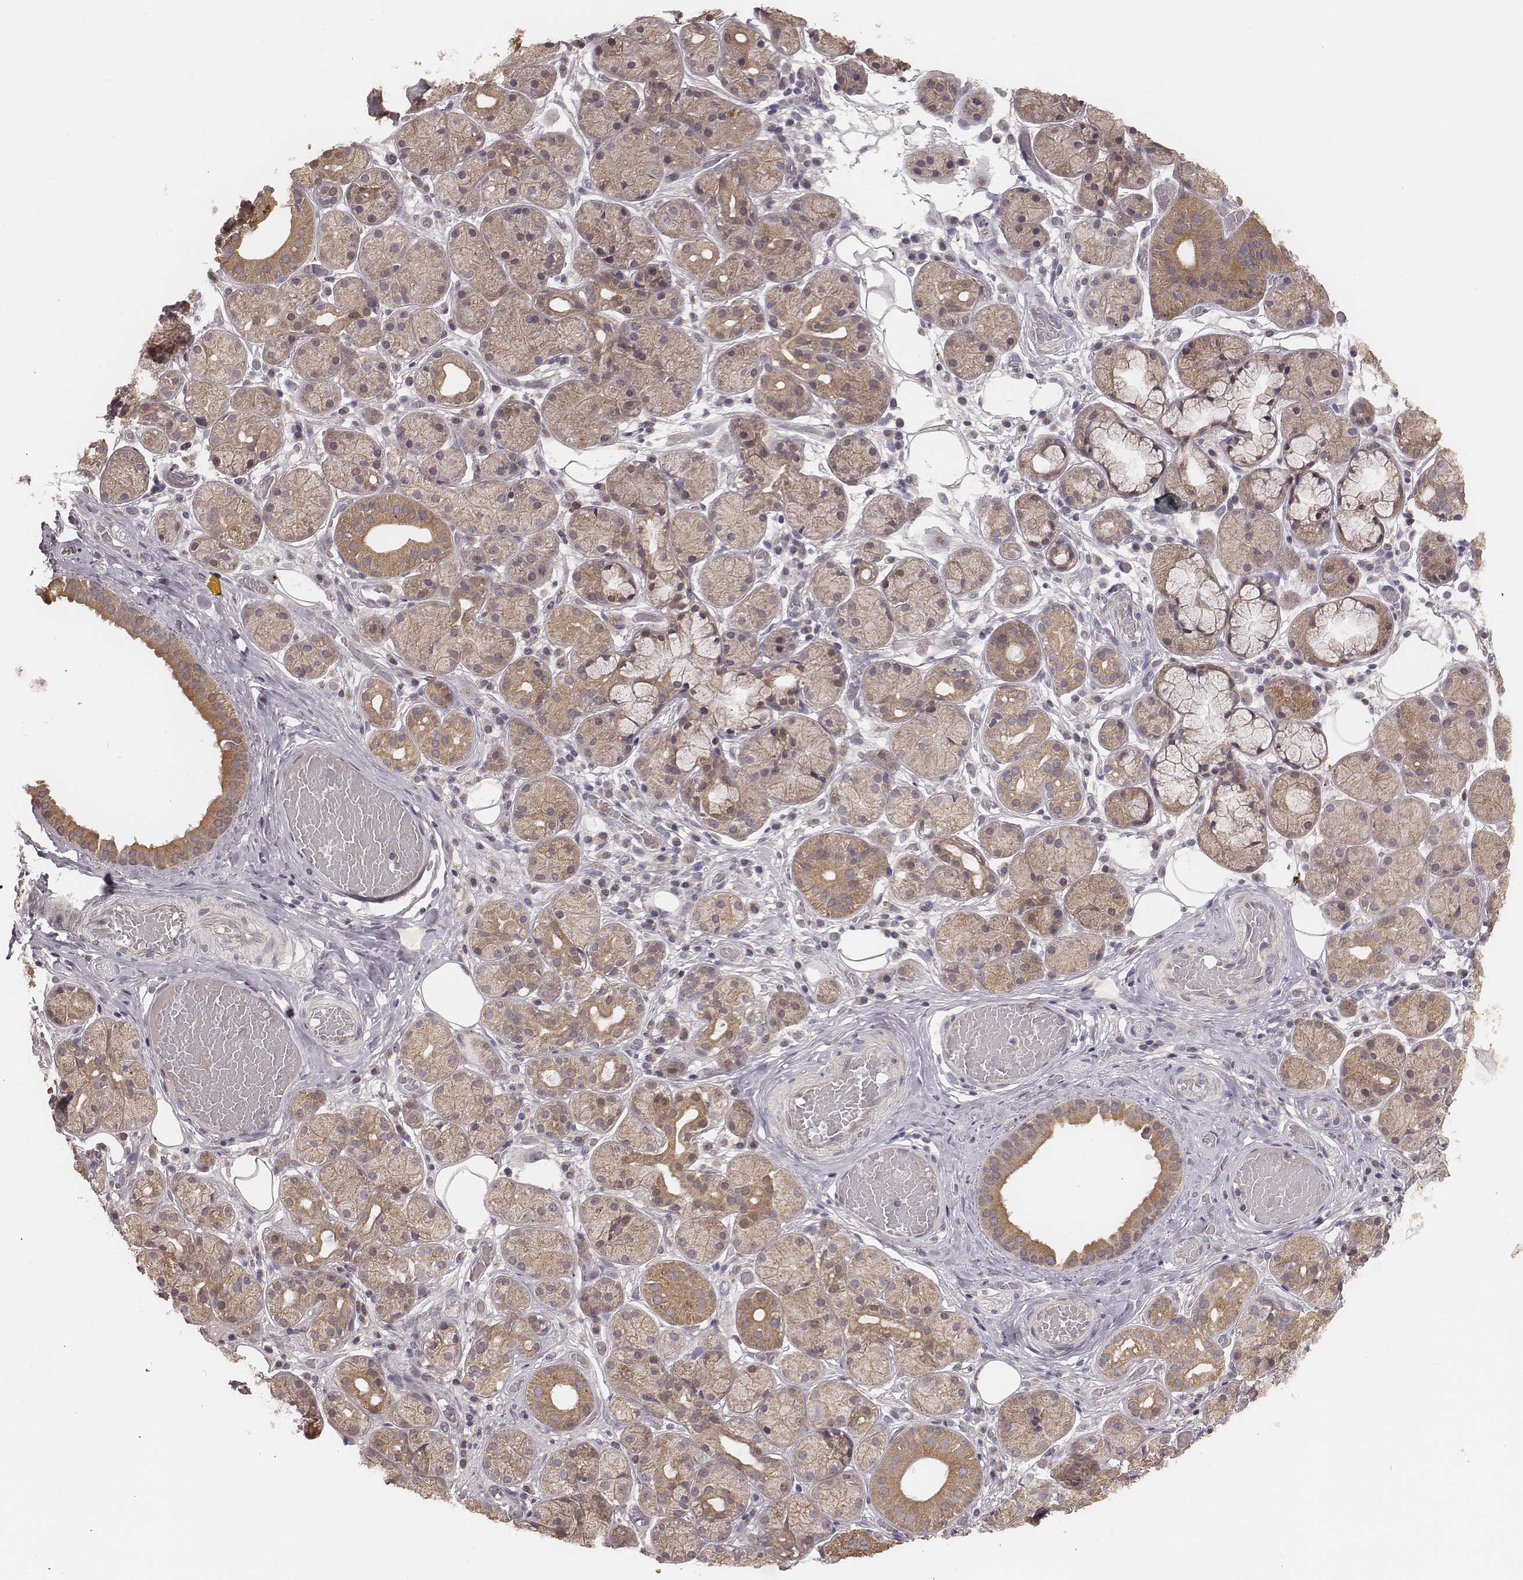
{"staining": {"intensity": "weak", "quantity": ">75%", "location": "cytoplasmic/membranous"}, "tissue": "salivary gland", "cell_type": "Glandular cells", "image_type": "normal", "snomed": [{"axis": "morphology", "description": "Normal tissue, NOS"}, {"axis": "topography", "description": "Salivary gland"}, {"axis": "topography", "description": "Peripheral nerve tissue"}], "caption": "Protein analysis of benign salivary gland exhibits weak cytoplasmic/membranous staining in approximately >75% of glandular cells.", "gene": "HAVCR1", "patient": {"sex": "male", "age": 71}}